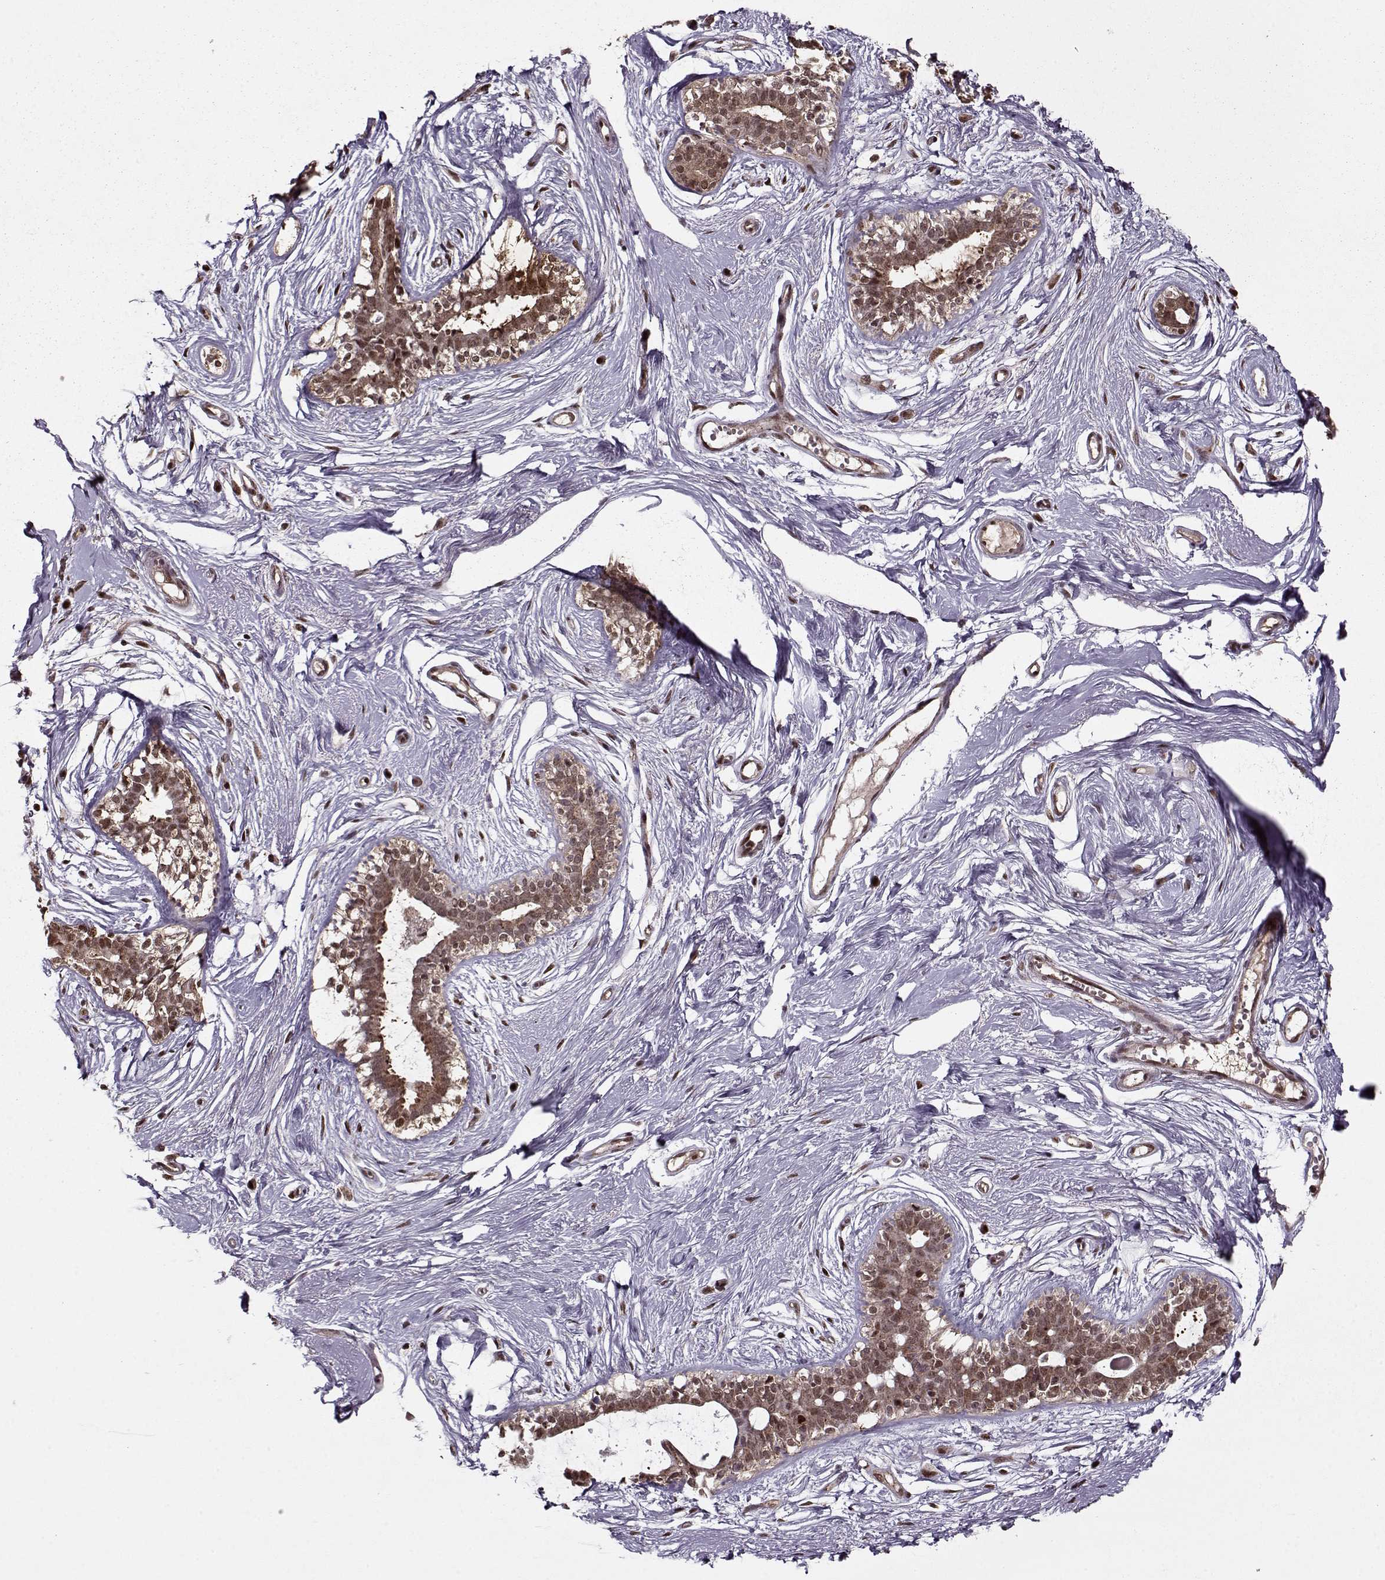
{"staining": {"intensity": "moderate", "quantity": ">75%", "location": "nuclear"}, "tissue": "breast", "cell_type": "Adipocytes", "image_type": "normal", "snomed": [{"axis": "morphology", "description": "Normal tissue, NOS"}, {"axis": "topography", "description": "Breast"}], "caption": "The image exhibits immunohistochemical staining of benign breast. There is moderate nuclear expression is seen in approximately >75% of adipocytes. The staining was performed using DAB (3,3'-diaminobenzidine) to visualize the protein expression in brown, while the nuclei were stained in blue with hematoxylin (Magnification: 20x).", "gene": "PSMA7", "patient": {"sex": "female", "age": 49}}